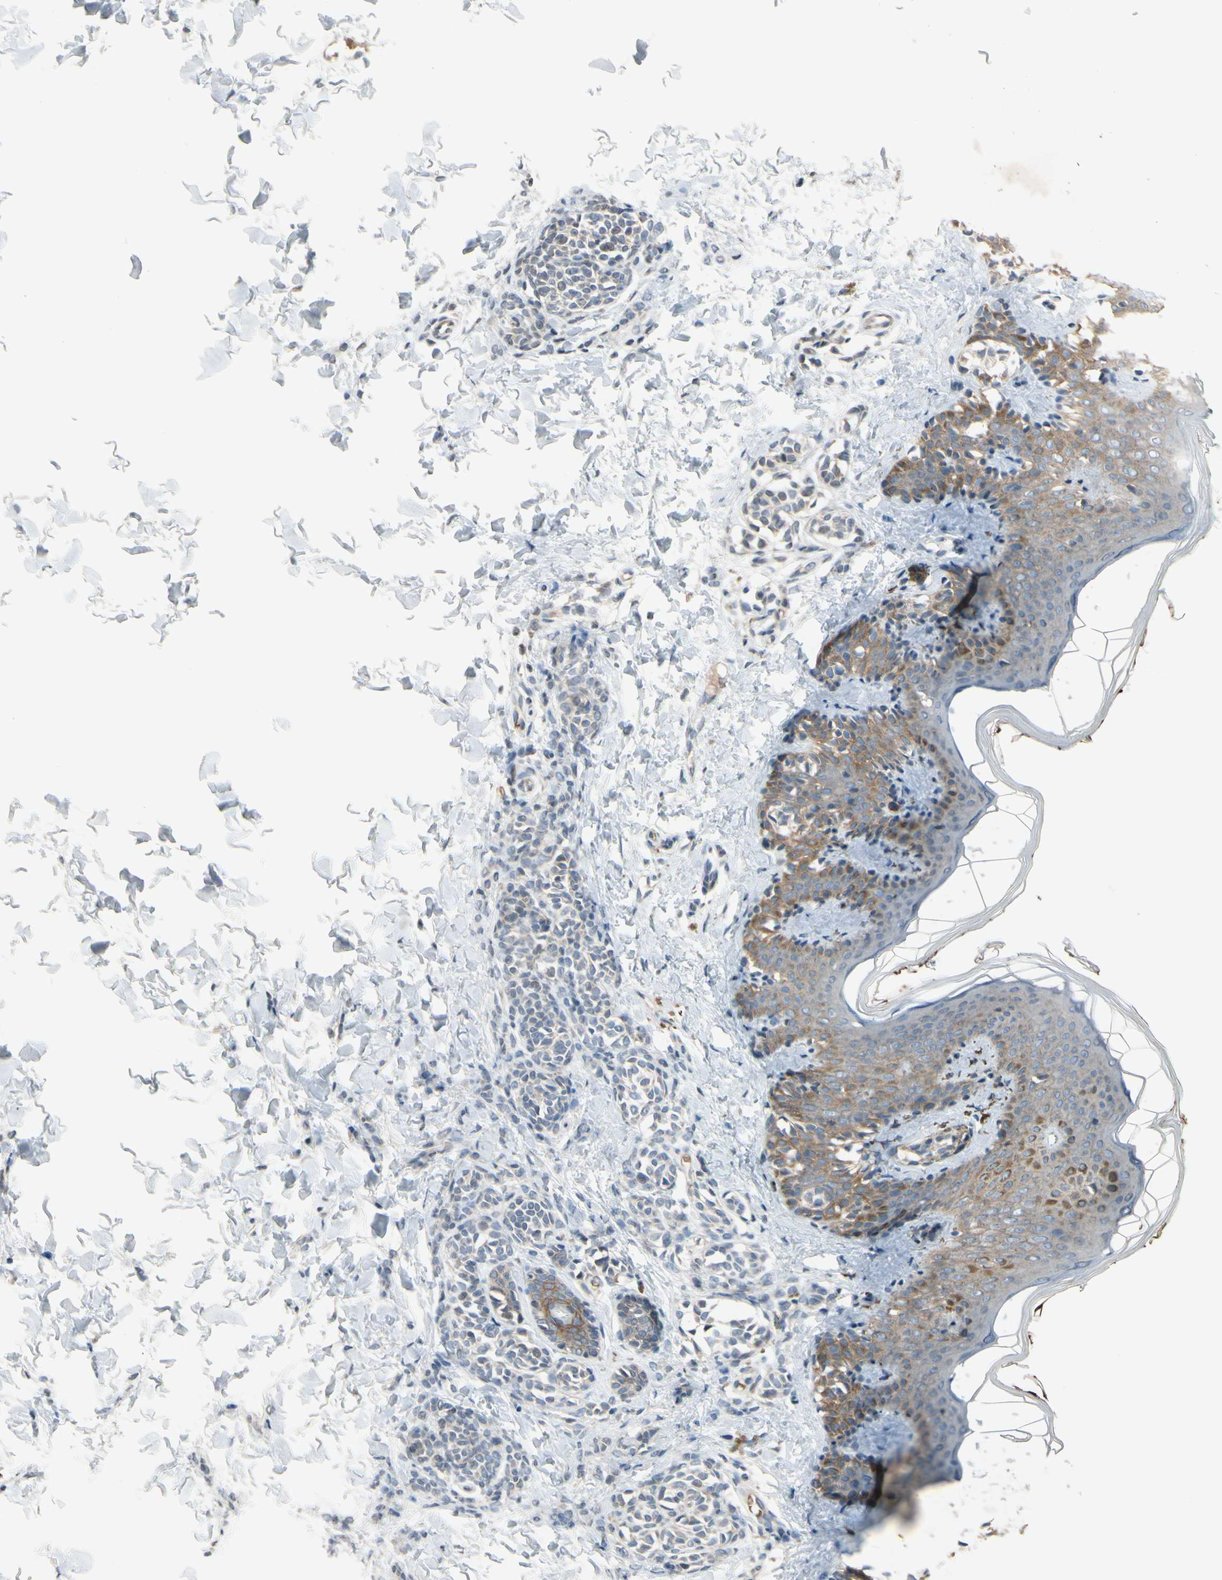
{"staining": {"intensity": "negative", "quantity": "none", "location": "none"}, "tissue": "skin", "cell_type": "Fibroblasts", "image_type": "normal", "snomed": [{"axis": "morphology", "description": "Normal tissue, NOS"}, {"axis": "topography", "description": "Skin"}], "caption": "DAB immunohistochemical staining of benign skin reveals no significant staining in fibroblasts.", "gene": "GYPC", "patient": {"sex": "male", "age": 16}}